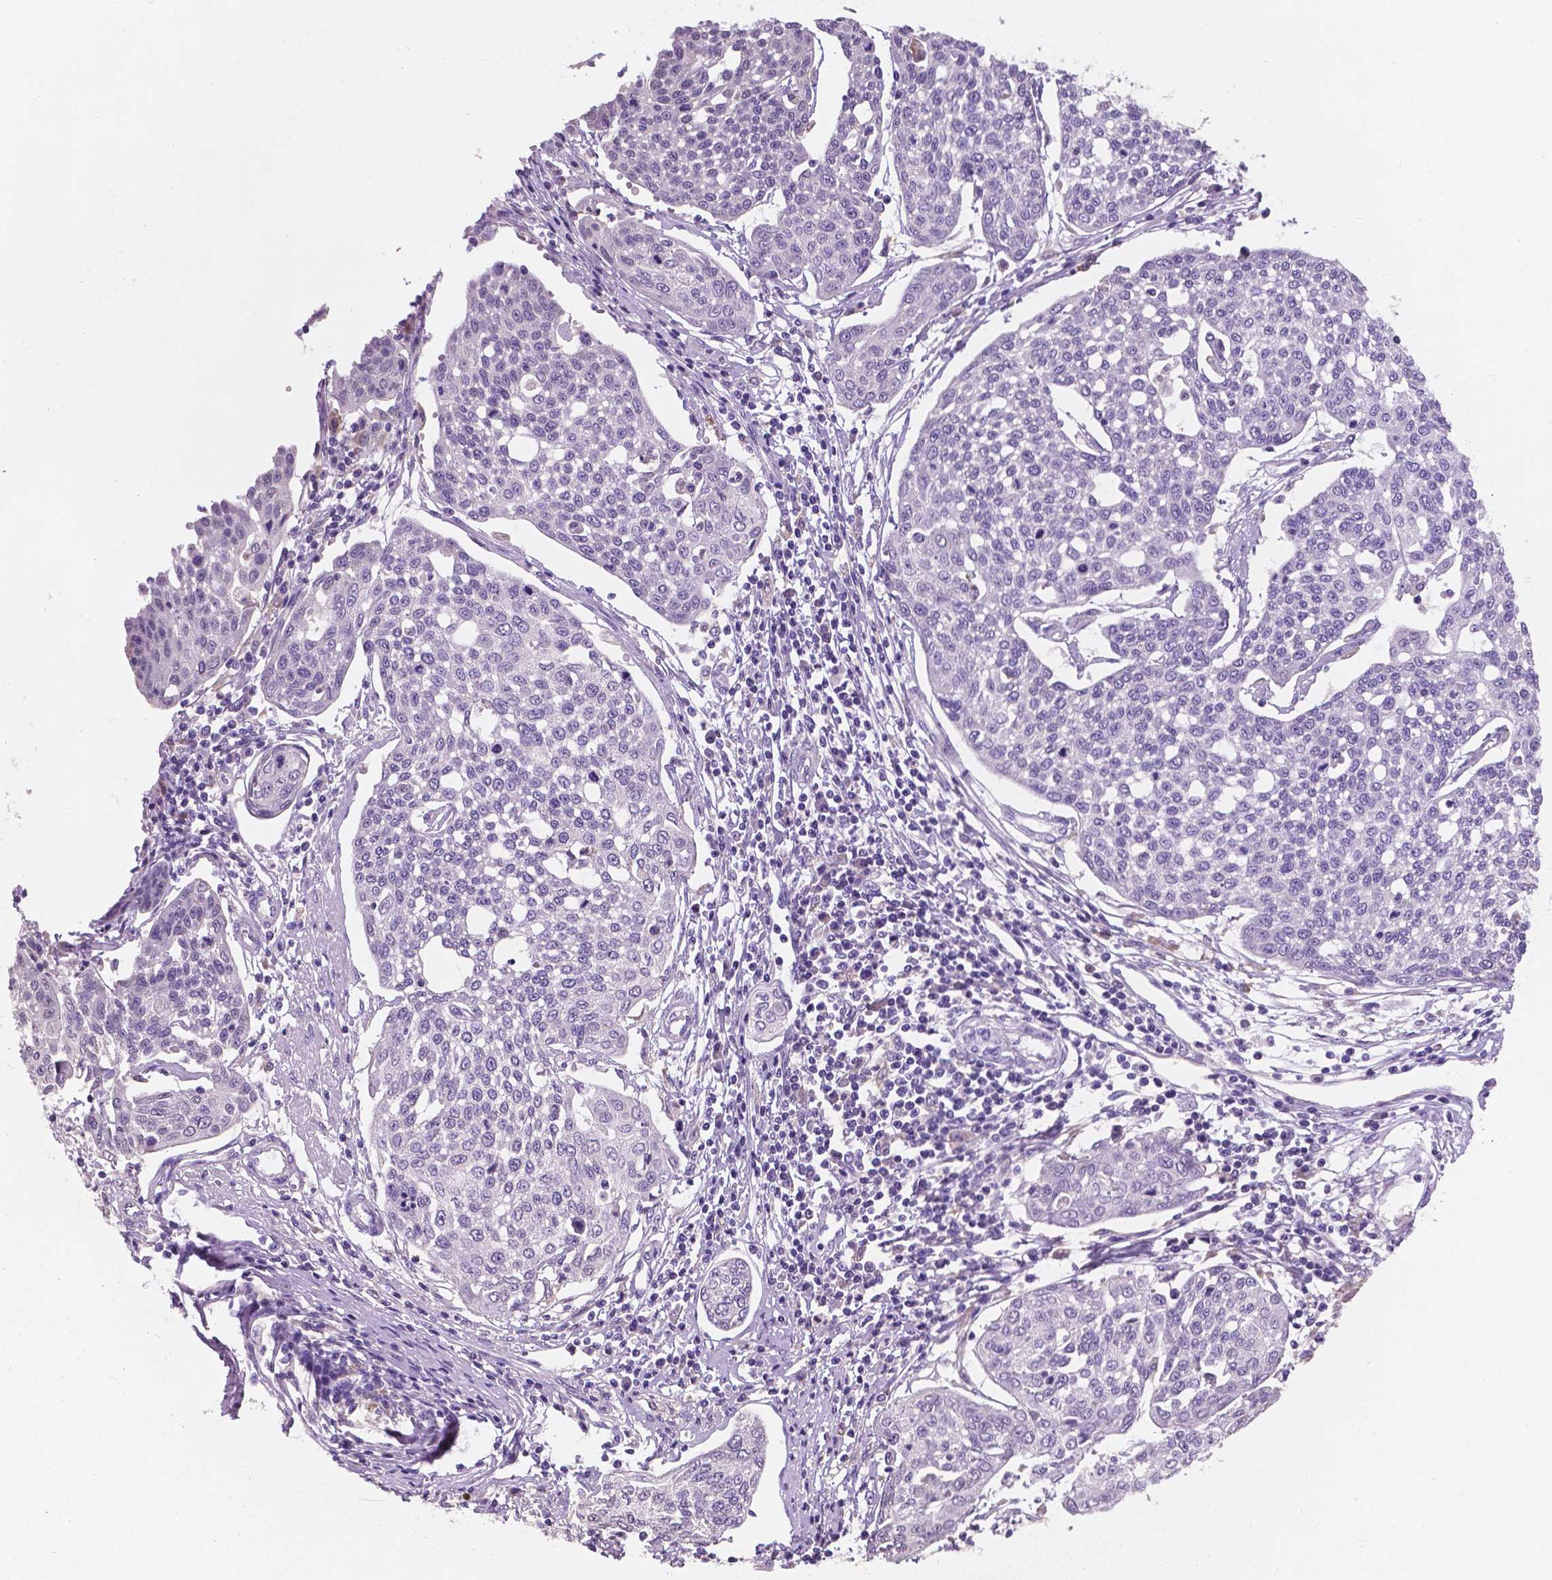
{"staining": {"intensity": "negative", "quantity": "none", "location": "none"}, "tissue": "cervical cancer", "cell_type": "Tumor cells", "image_type": "cancer", "snomed": [{"axis": "morphology", "description": "Squamous cell carcinoma, NOS"}, {"axis": "topography", "description": "Cervix"}], "caption": "Tumor cells show no significant protein staining in cervical cancer.", "gene": "IREB2", "patient": {"sex": "female", "age": 34}}